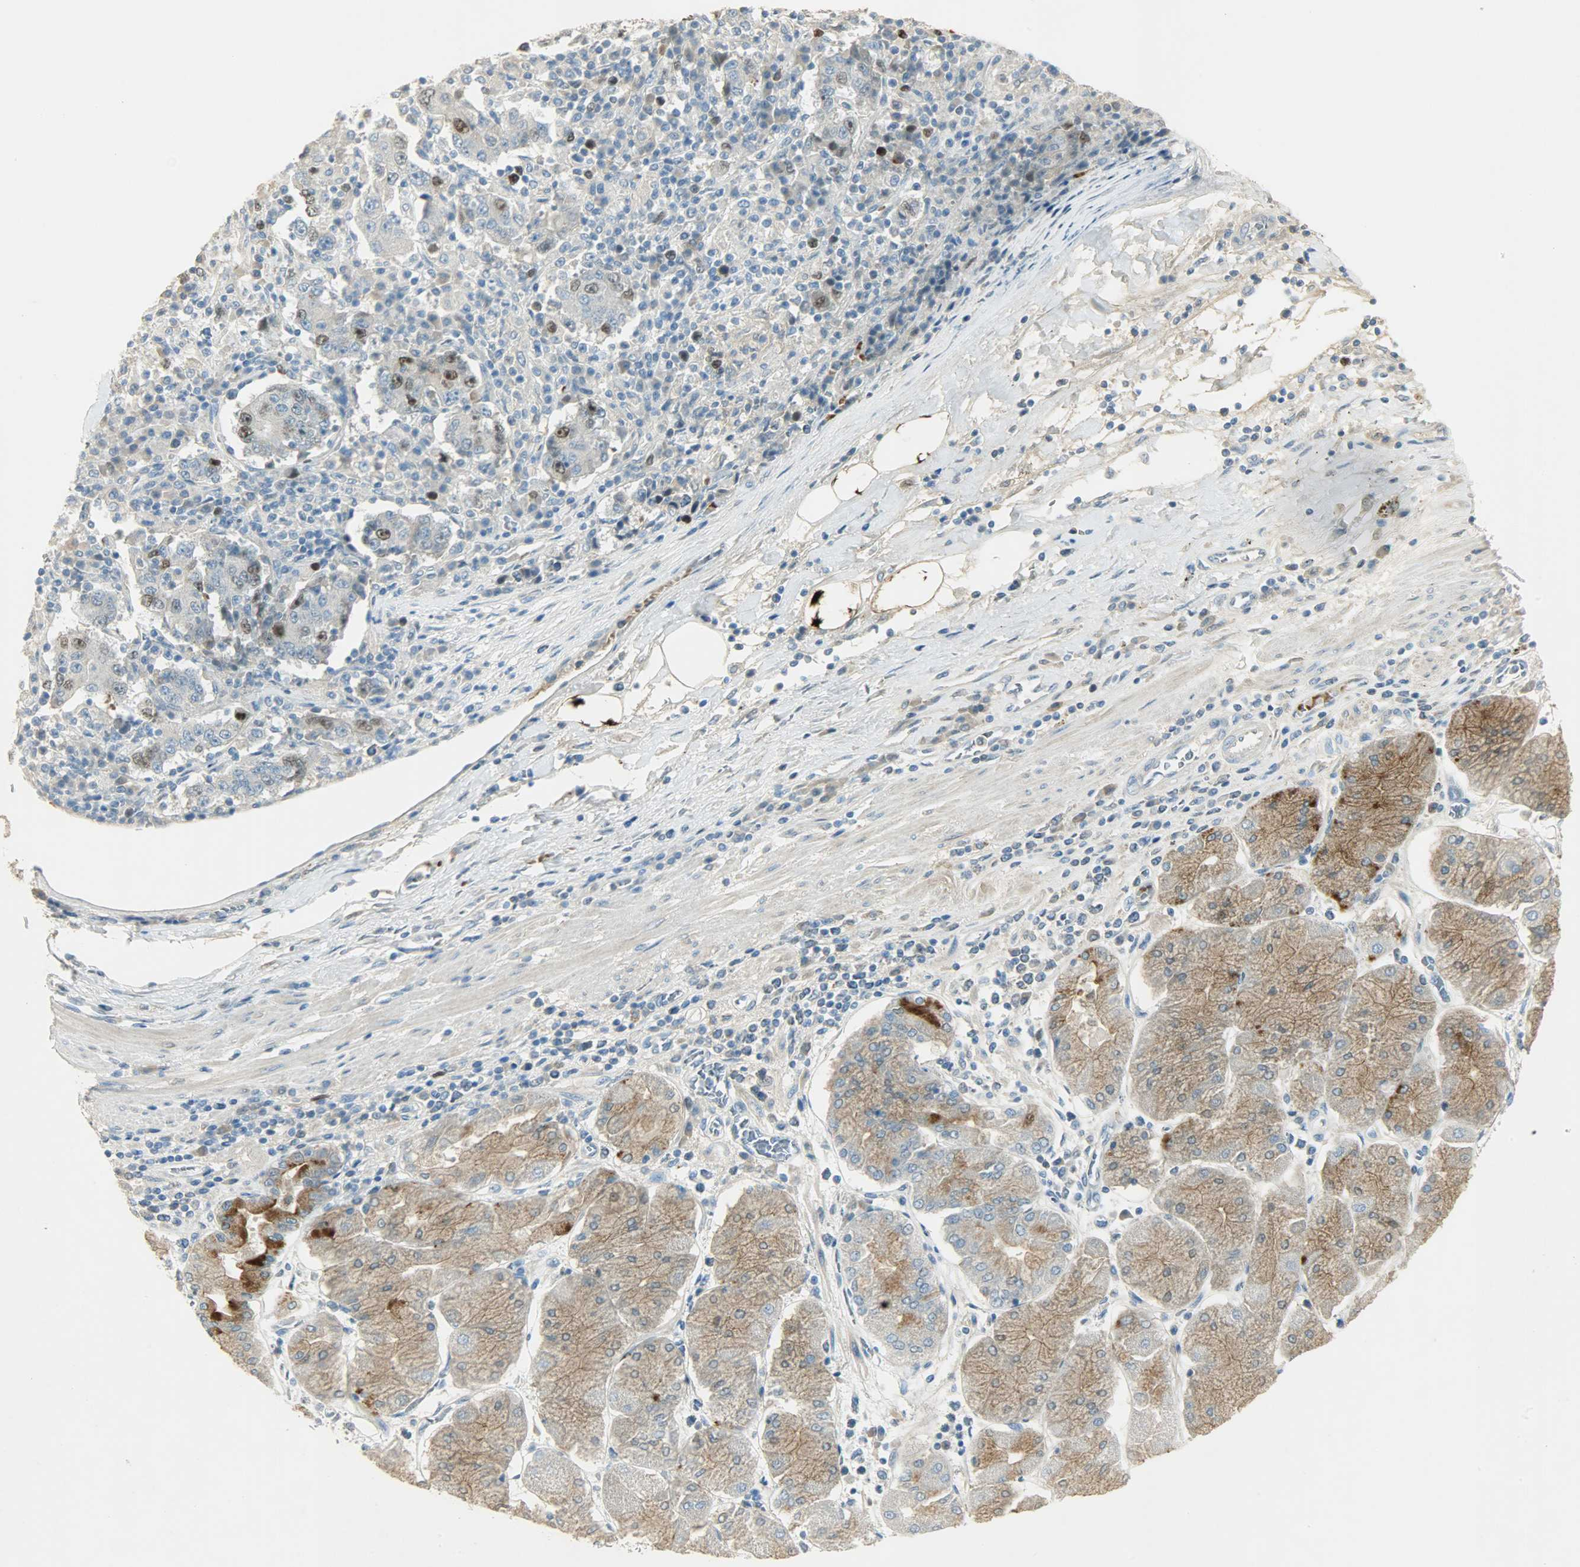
{"staining": {"intensity": "strong", "quantity": "<25%", "location": "cytoplasmic/membranous,nuclear"}, "tissue": "stomach cancer", "cell_type": "Tumor cells", "image_type": "cancer", "snomed": [{"axis": "morphology", "description": "Normal tissue, NOS"}, {"axis": "morphology", "description": "Adenocarcinoma, NOS"}, {"axis": "topography", "description": "Stomach, upper"}, {"axis": "topography", "description": "Stomach"}], "caption": "The image demonstrates immunohistochemical staining of stomach cancer. There is strong cytoplasmic/membranous and nuclear positivity is identified in about <25% of tumor cells.", "gene": "TPX2", "patient": {"sex": "male", "age": 59}}